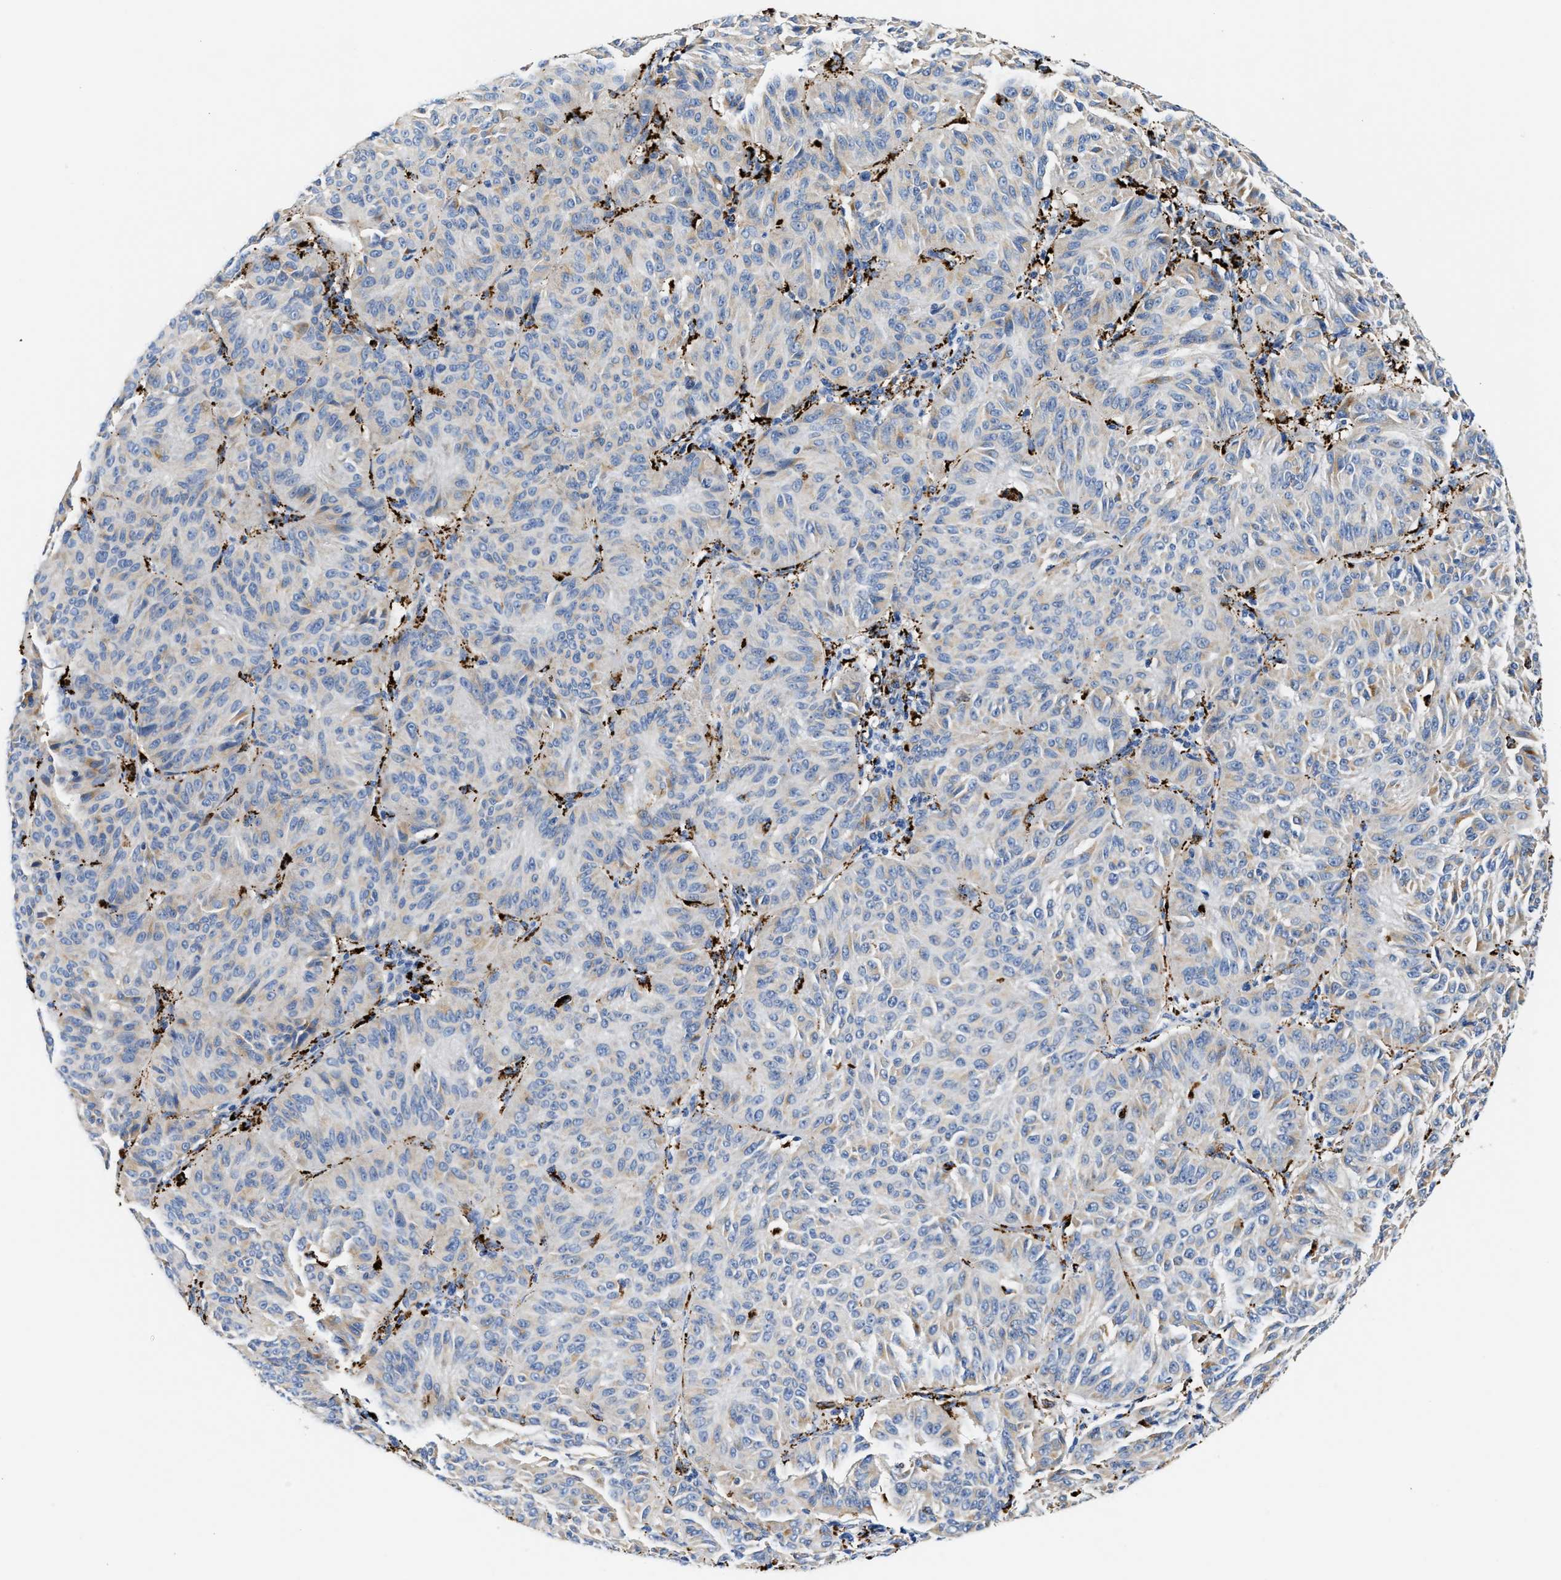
{"staining": {"intensity": "weak", "quantity": "<25%", "location": "cytoplasmic/membranous"}, "tissue": "melanoma", "cell_type": "Tumor cells", "image_type": "cancer", "snomed": [{"axis": "morphology", "description": "Malignant melanoma, NOS"}, {"axis": "topography", "description": "Skin"}], "caption": "This is a image of immunohistochemistry (IHC) staining of malignant melanoma, which shows no positivity in tumor cells.", "gene": "ACADVL", "patient": {"sex": "female", "age": 72}}